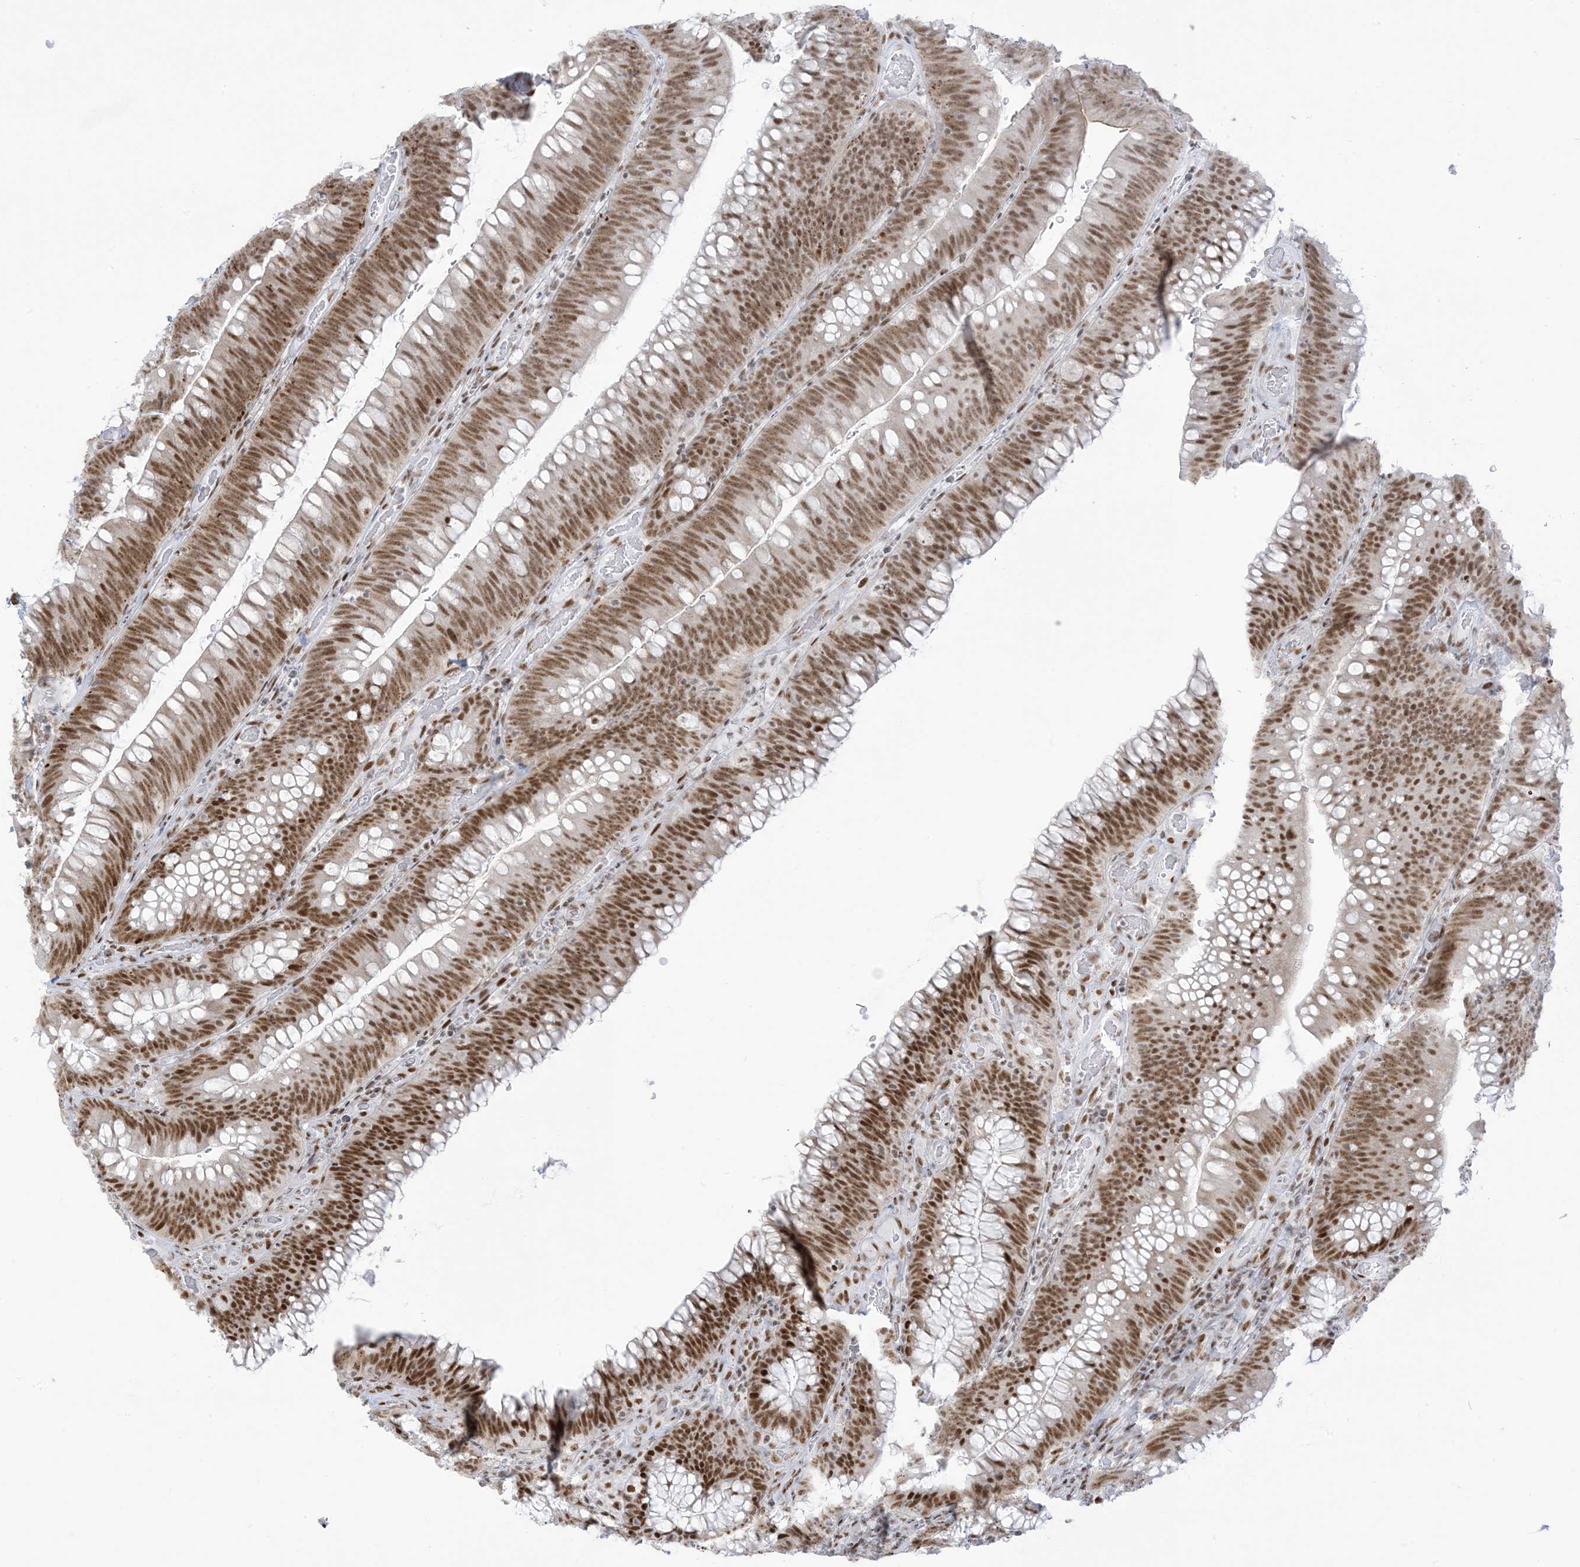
{"staining": {"intensity": "moderate", "quantity": ">75%", "location": "nuclear"}, "tissue": "colorectal cancer", "cell_type": "Tumor cells", "image_type": "cancer", "snomed": [{"axis": "morphology", "description": "Normal tissue, NOS"}, {"axis": "topography", "description": "Colon"}], "caption": "Immunohistochemistry (IHC) (DAB) staining of human colorectal cancer reveals moderate nuclear protein positivity in approximately >75% of tumor cells.", "gene": "STAG1", "patient": {"sex": "female", "age": 82}}